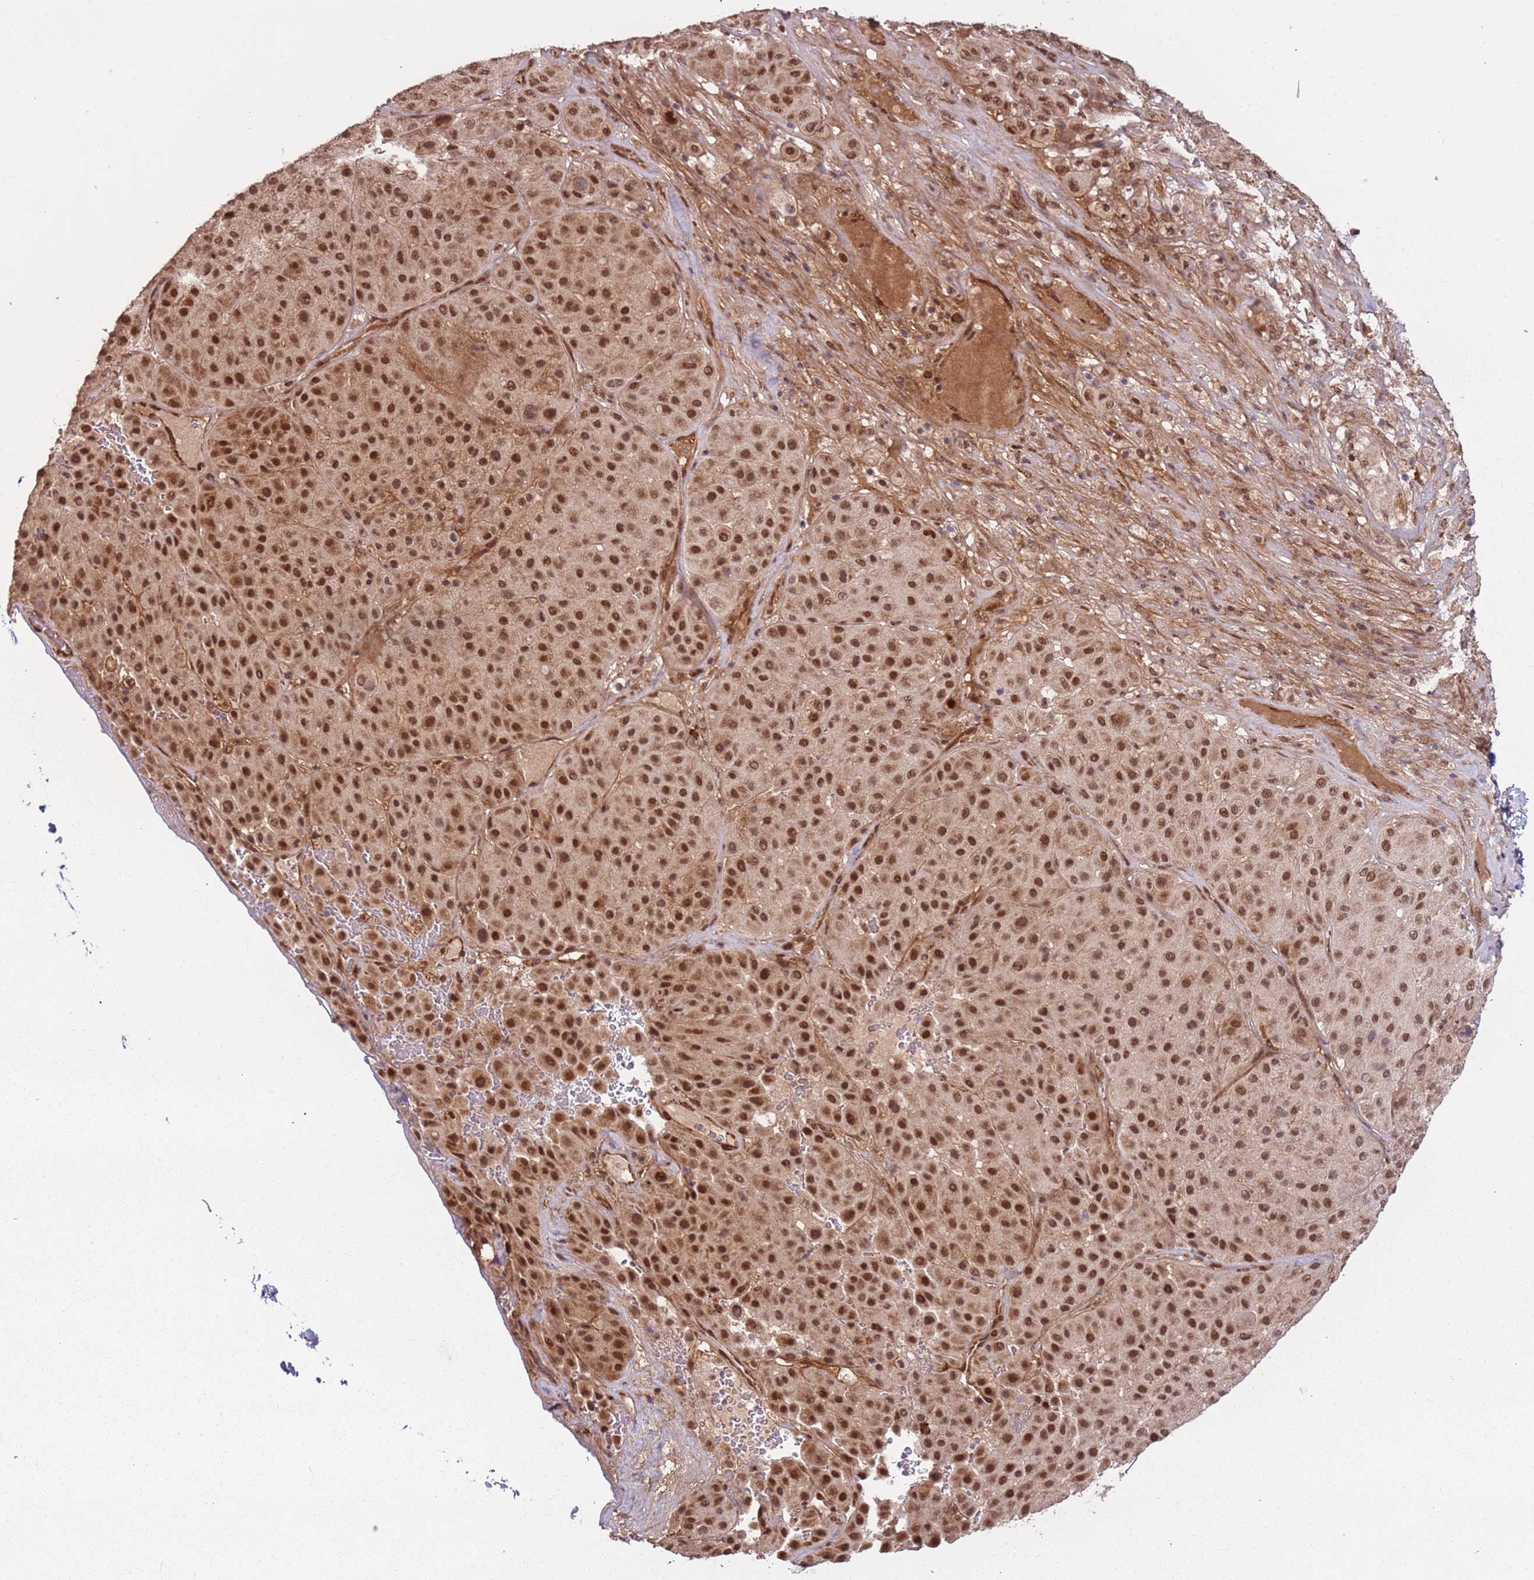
{"staining": {"intensity": "moderate", "quantity": ">75%", "location": "nuclear"}, "tissue": "melanoma", "cell_type": "Tumor cells", "image_type": "cancer", "snomed": [{"axis": "morphology", "description": "Malignant melanoma, Metastatic site"}, {"axis": "topography", "description": "Smooth muscle"}], "caption": "High-power microscopy captured an immunohistochemistry micrograph of malignant melanoma (metastatic site), revealing moderate nuclear staining in about >75% of tumor cells. The staining was performed using DAB to visualize the protein expression in brown, while the nuclei were stained in blue with hematoxylin (Magnification: 20x).", "gene": "POLR3H", "patient": {"sex": "male", "age": 41}}